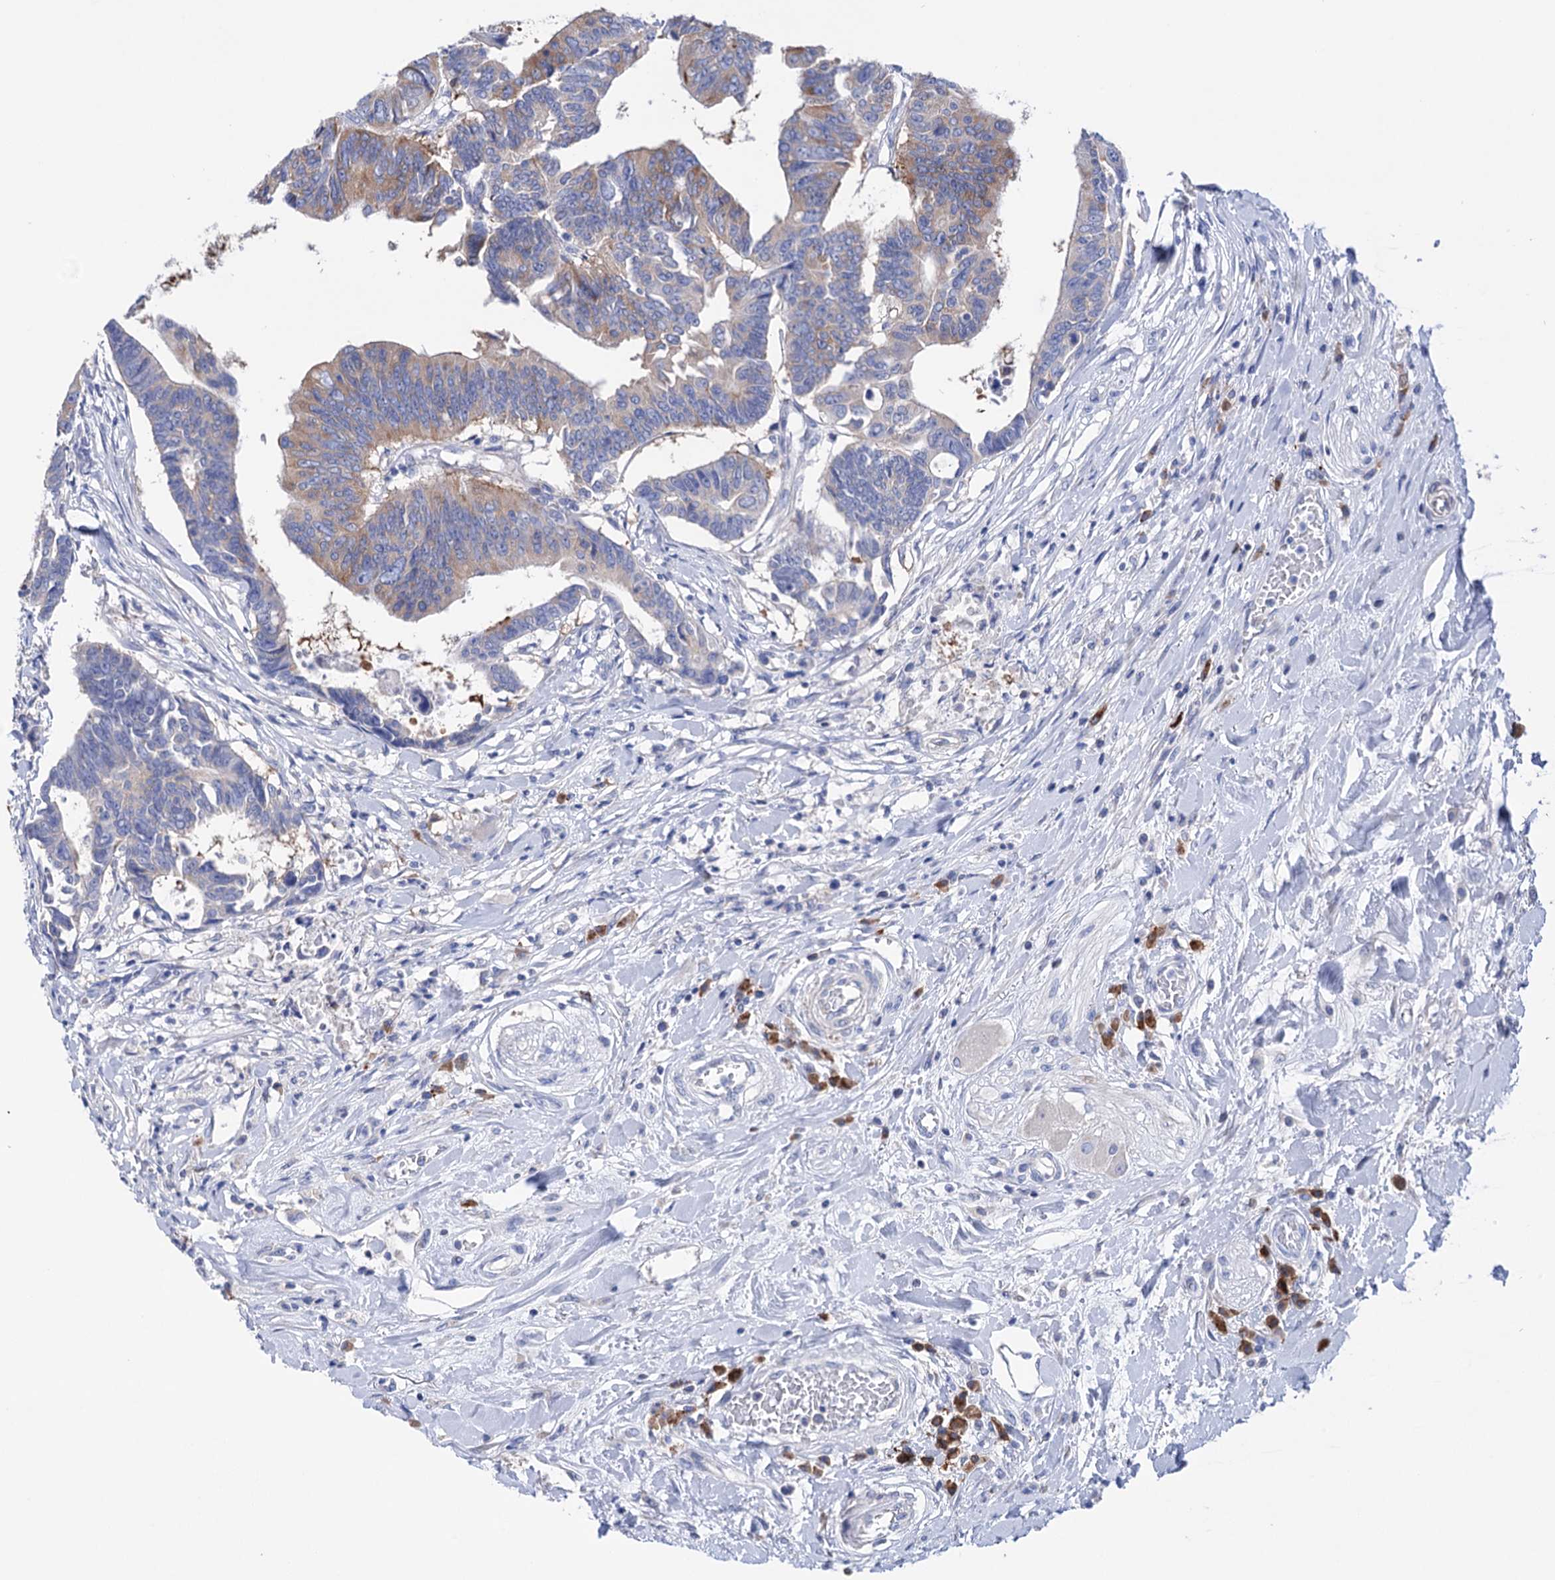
{"staining": {"intensity": "moderate", "quantity": "25%-75%", "location": "cytoplasmic/membranous"}, "tissue": "colorectal cancer", "cell_type": "Tumor cells", "image_type": "cancer", "snomed": [{"axis": "morphology", "description": "Adenocarcinoma, NOS"}, {"axis": "topography", "description": "Rectum"}], "caption": "Moderate cytoplasmic/membranous protein staining is appreciated in about 25%-75% of tumor cells in colorectal adenocarcinoma. (Brightfield microscopy of DAB IHC at high magnification).", "gene": "BBS4", "patient": {"sex": "female", "age": 65}}